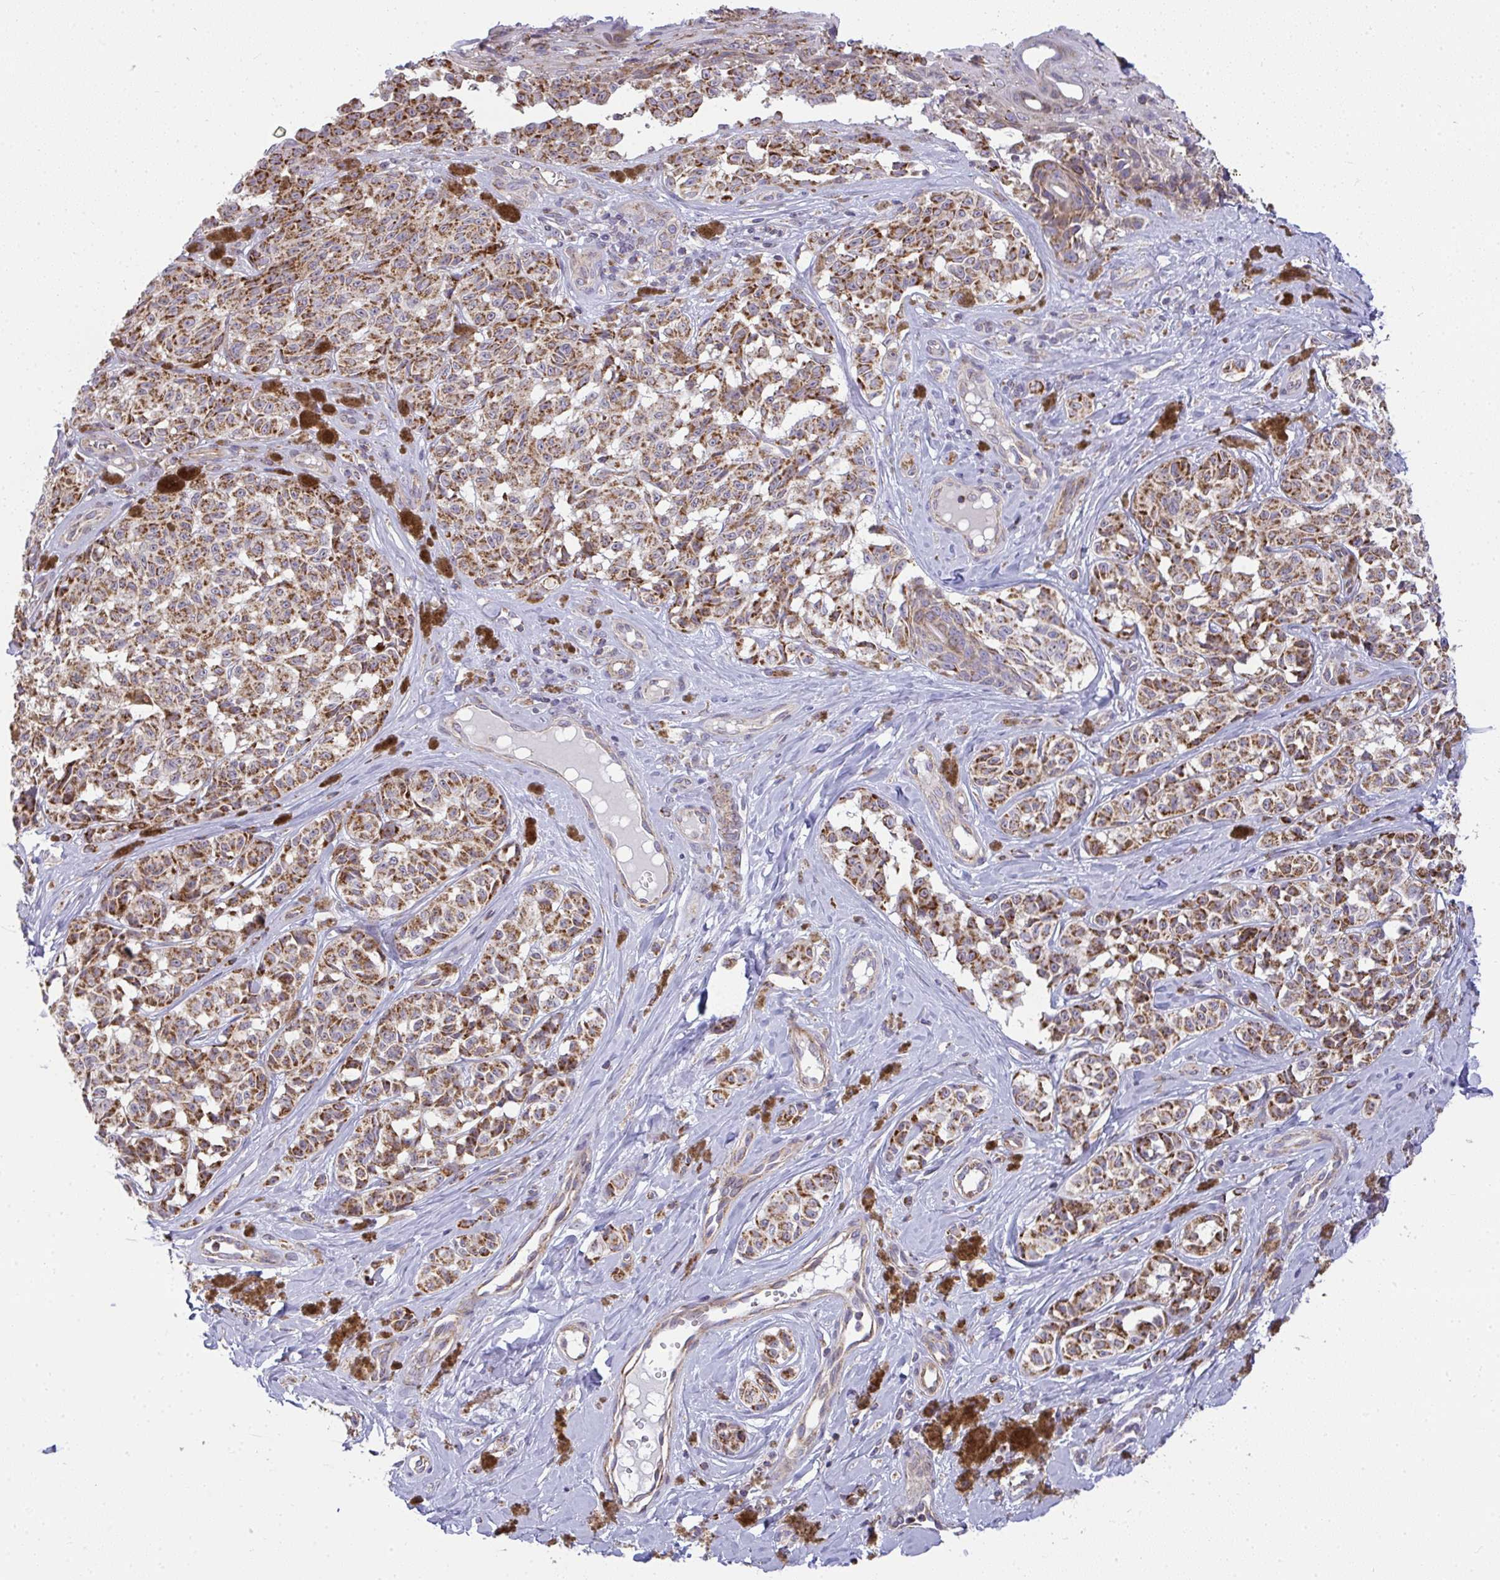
{"staining": {"intensity": "strong", "quantity": ">75%", "location": "cytoplasmic/membranous"}, "tissue": "melanoma", "cell_type": "Tumor cells", "image_type": "cancer", "snomed": [{"axis": "morphology", "description": "Malignant melanoma, NOS"}, {"axis": "topography", "description": "Skin"}], "caption": "Protein staining of malignant melanoma tissue displays strong cytoplasmic/membranous expression in about >75% of tumor cells. (Brightfield microscopy of DAB IHC at high magnification).", "gene": "SRRM4", "patient": {"sex": "female", "age": 65}}